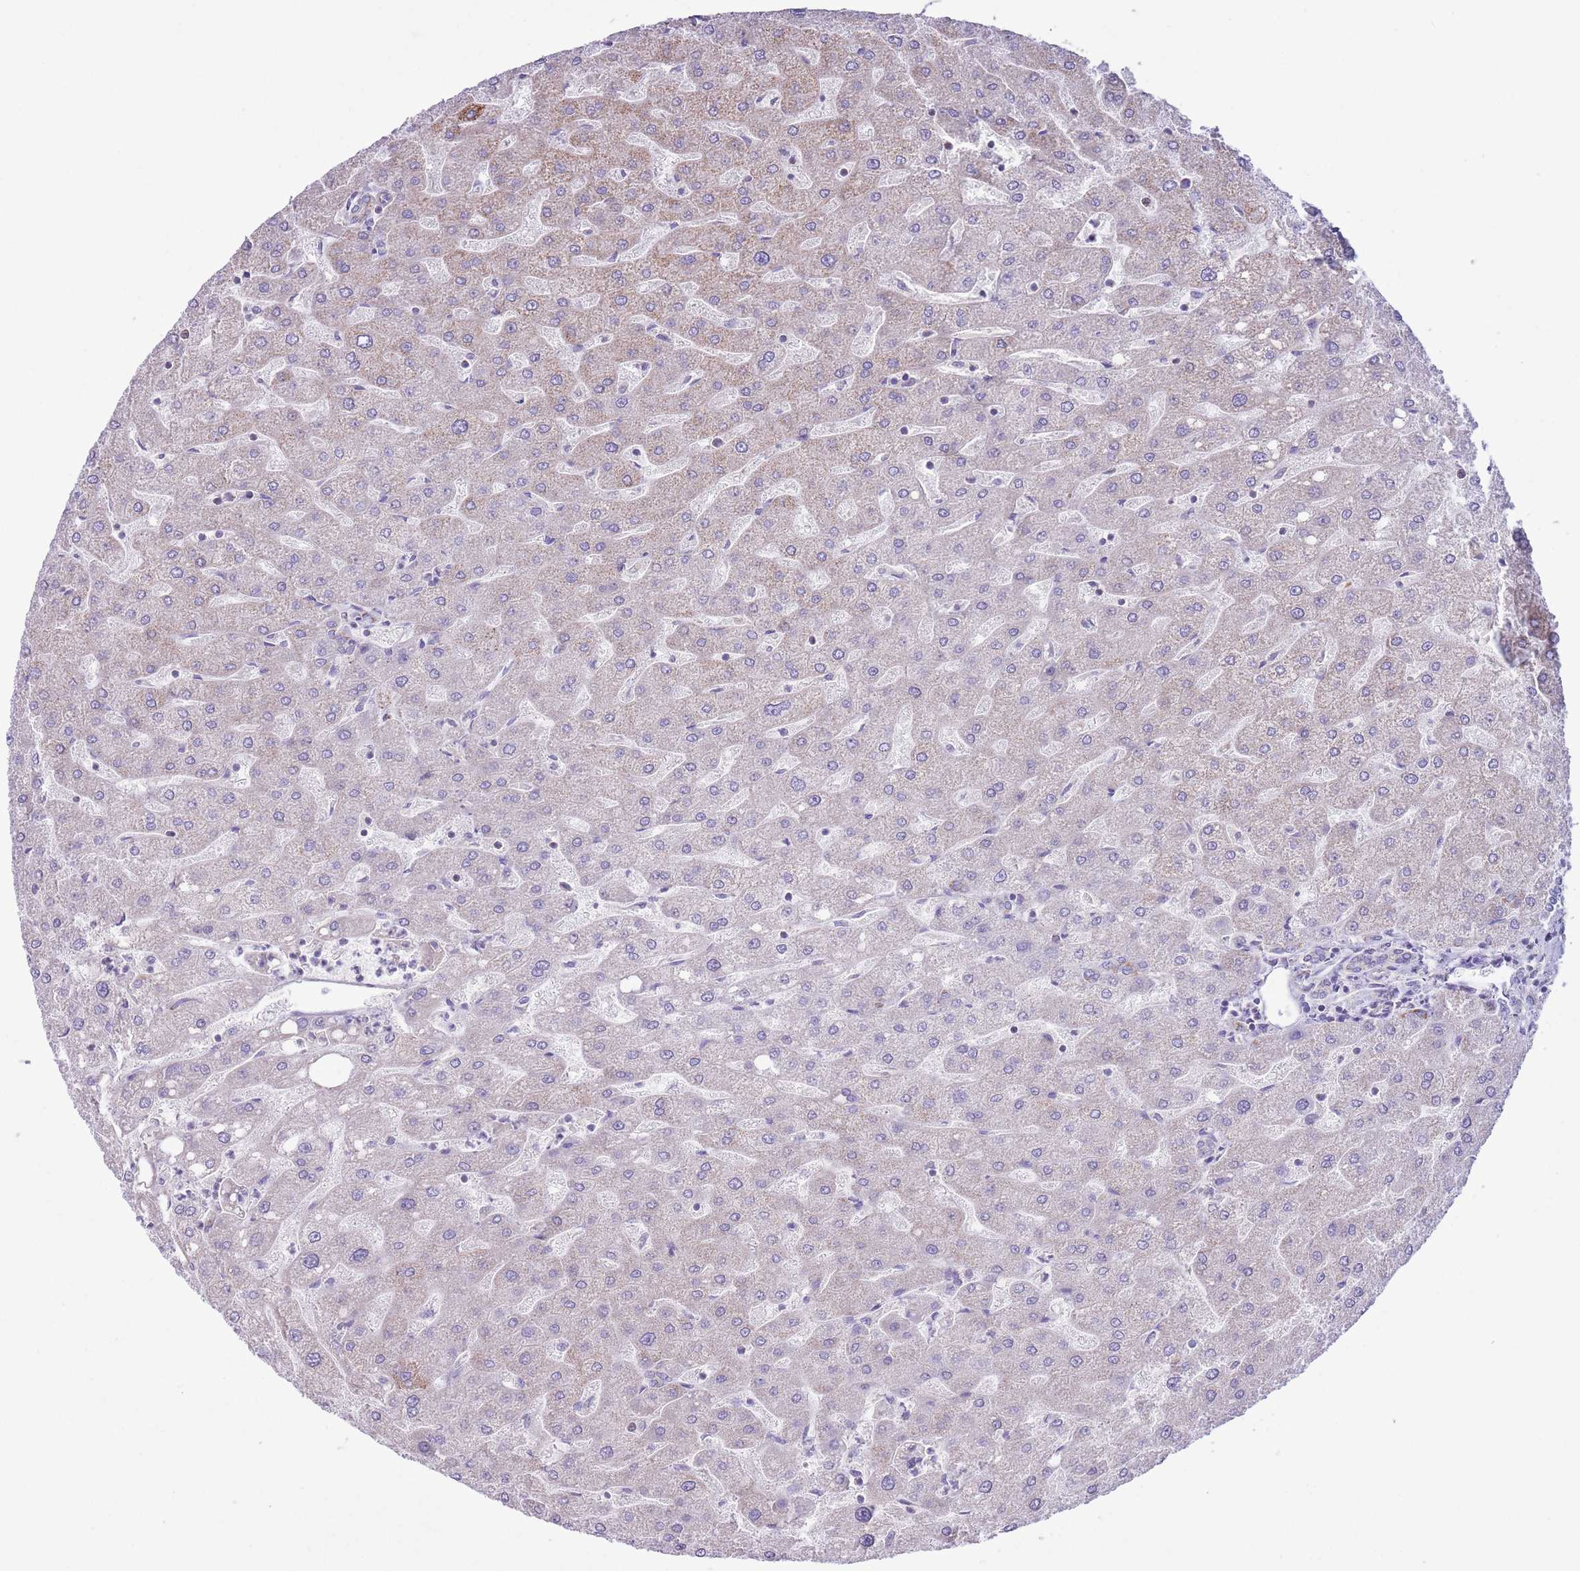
{"staining": {"intensity": "negative", "quantity": "none", "location": "none"}, "tissue": "liver", "cell_type": "Cholangiocytes", "image_type": "normal", "snomed": [{"axis": "morphology", "description": "Normal tissue, NOS"}, {"axis": "topography", "description": "Liver"}], "caption": "This is a micrograph of immunohistochemistry staining of normal liver, which shows no positivity in cholangiocytes. (DAB (3,3'-diaminobenzidine) immunohistochemistry with hematoxylin counter stain).", "gene": "ATP6V1B1", "patient": {"sex": "male", "age": 67}}